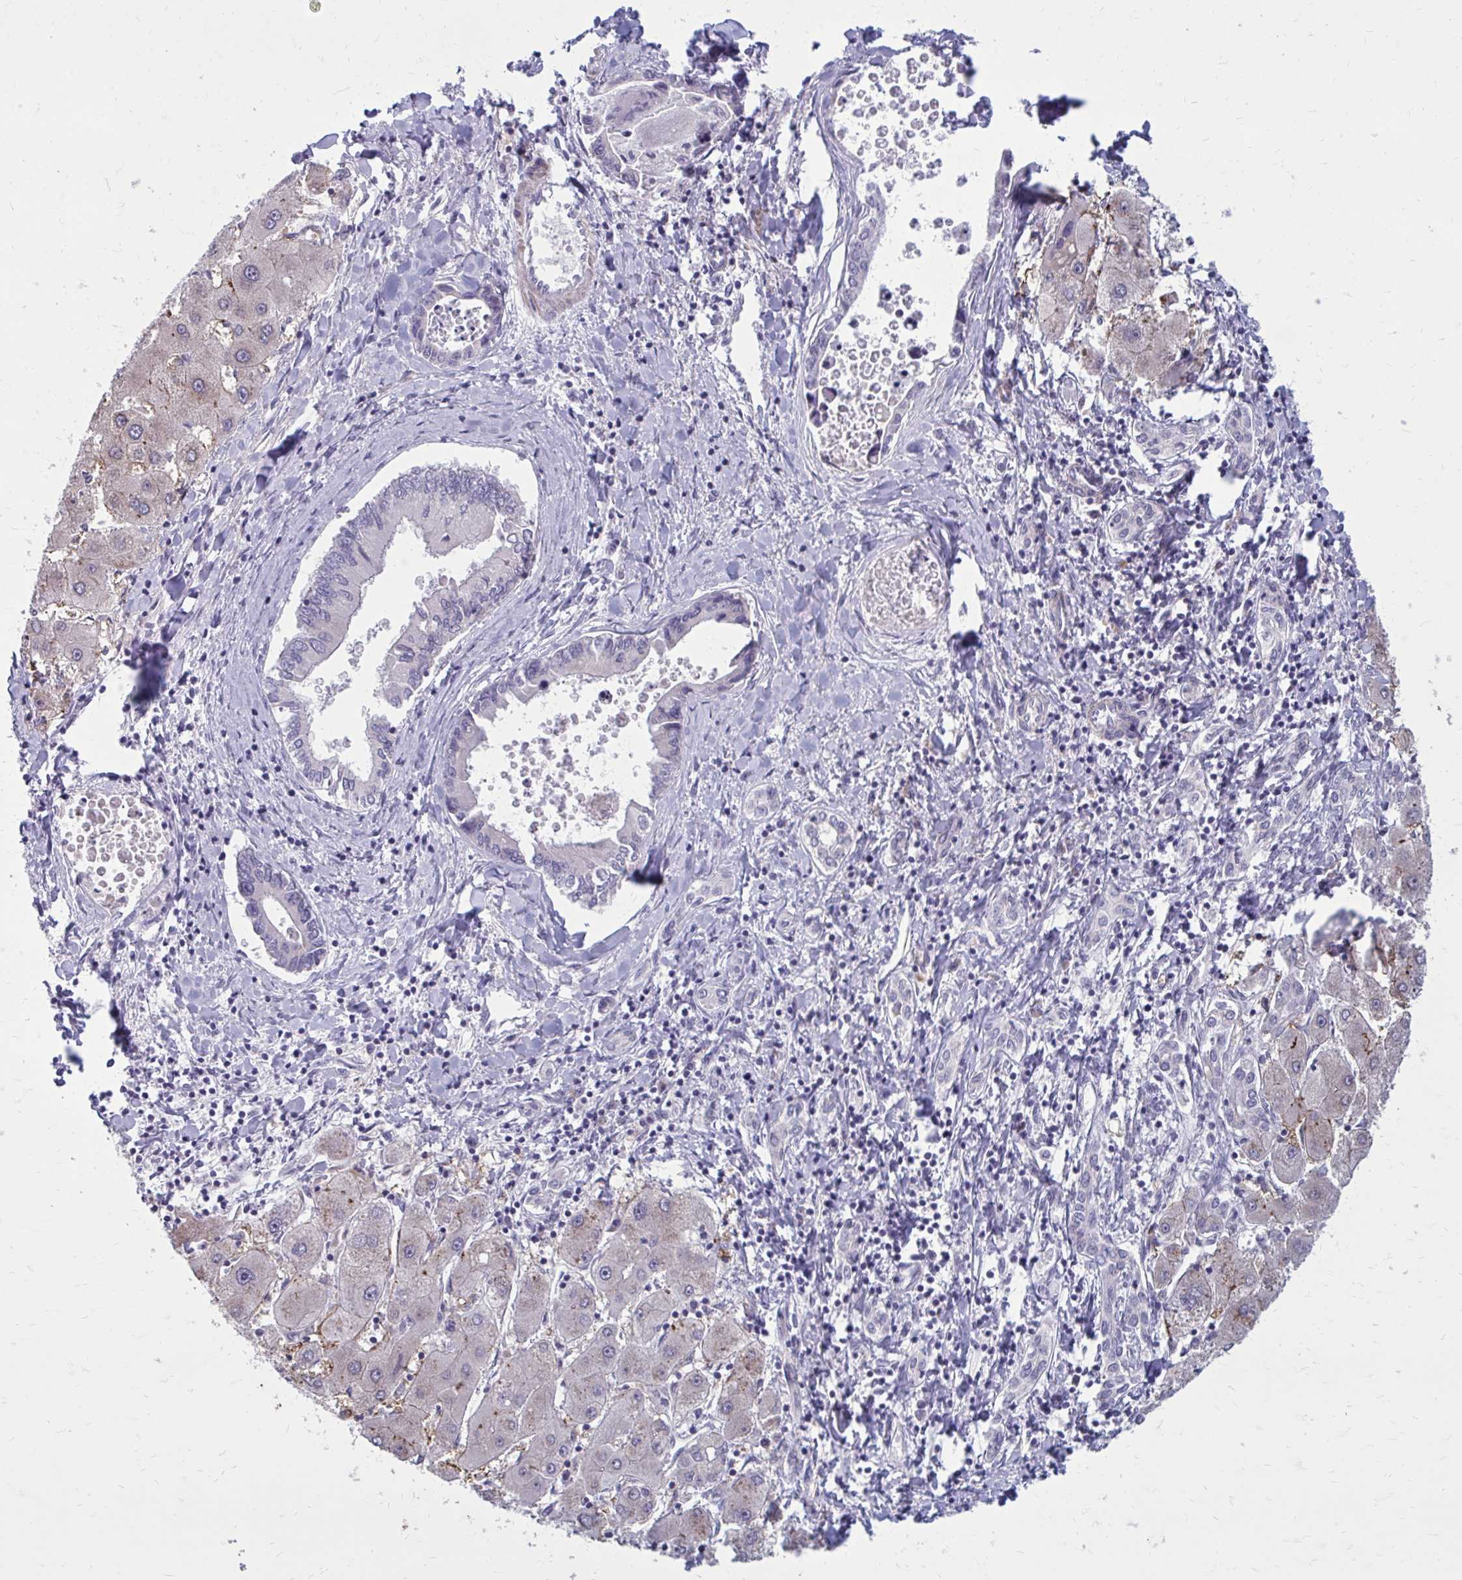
{"staining": {"intensity": "negative", "quantity": "none", "location": "none"}, "tissue": "liver cancer", "cell_type": "Tumor cells", "image_type": "cancer", "snomed": [{"axis": "morphology", "description": "Cholangiocarcinoma"}, {"axis": "topography", "description": "Liver"}], "caption": "IHC image of liver cholangiocarcinoma stained for a protein (brown), which reveals no positivity in tumor cells.", "gene": "GIGYF2", "patient": {"sex": "male", "age": 66}}